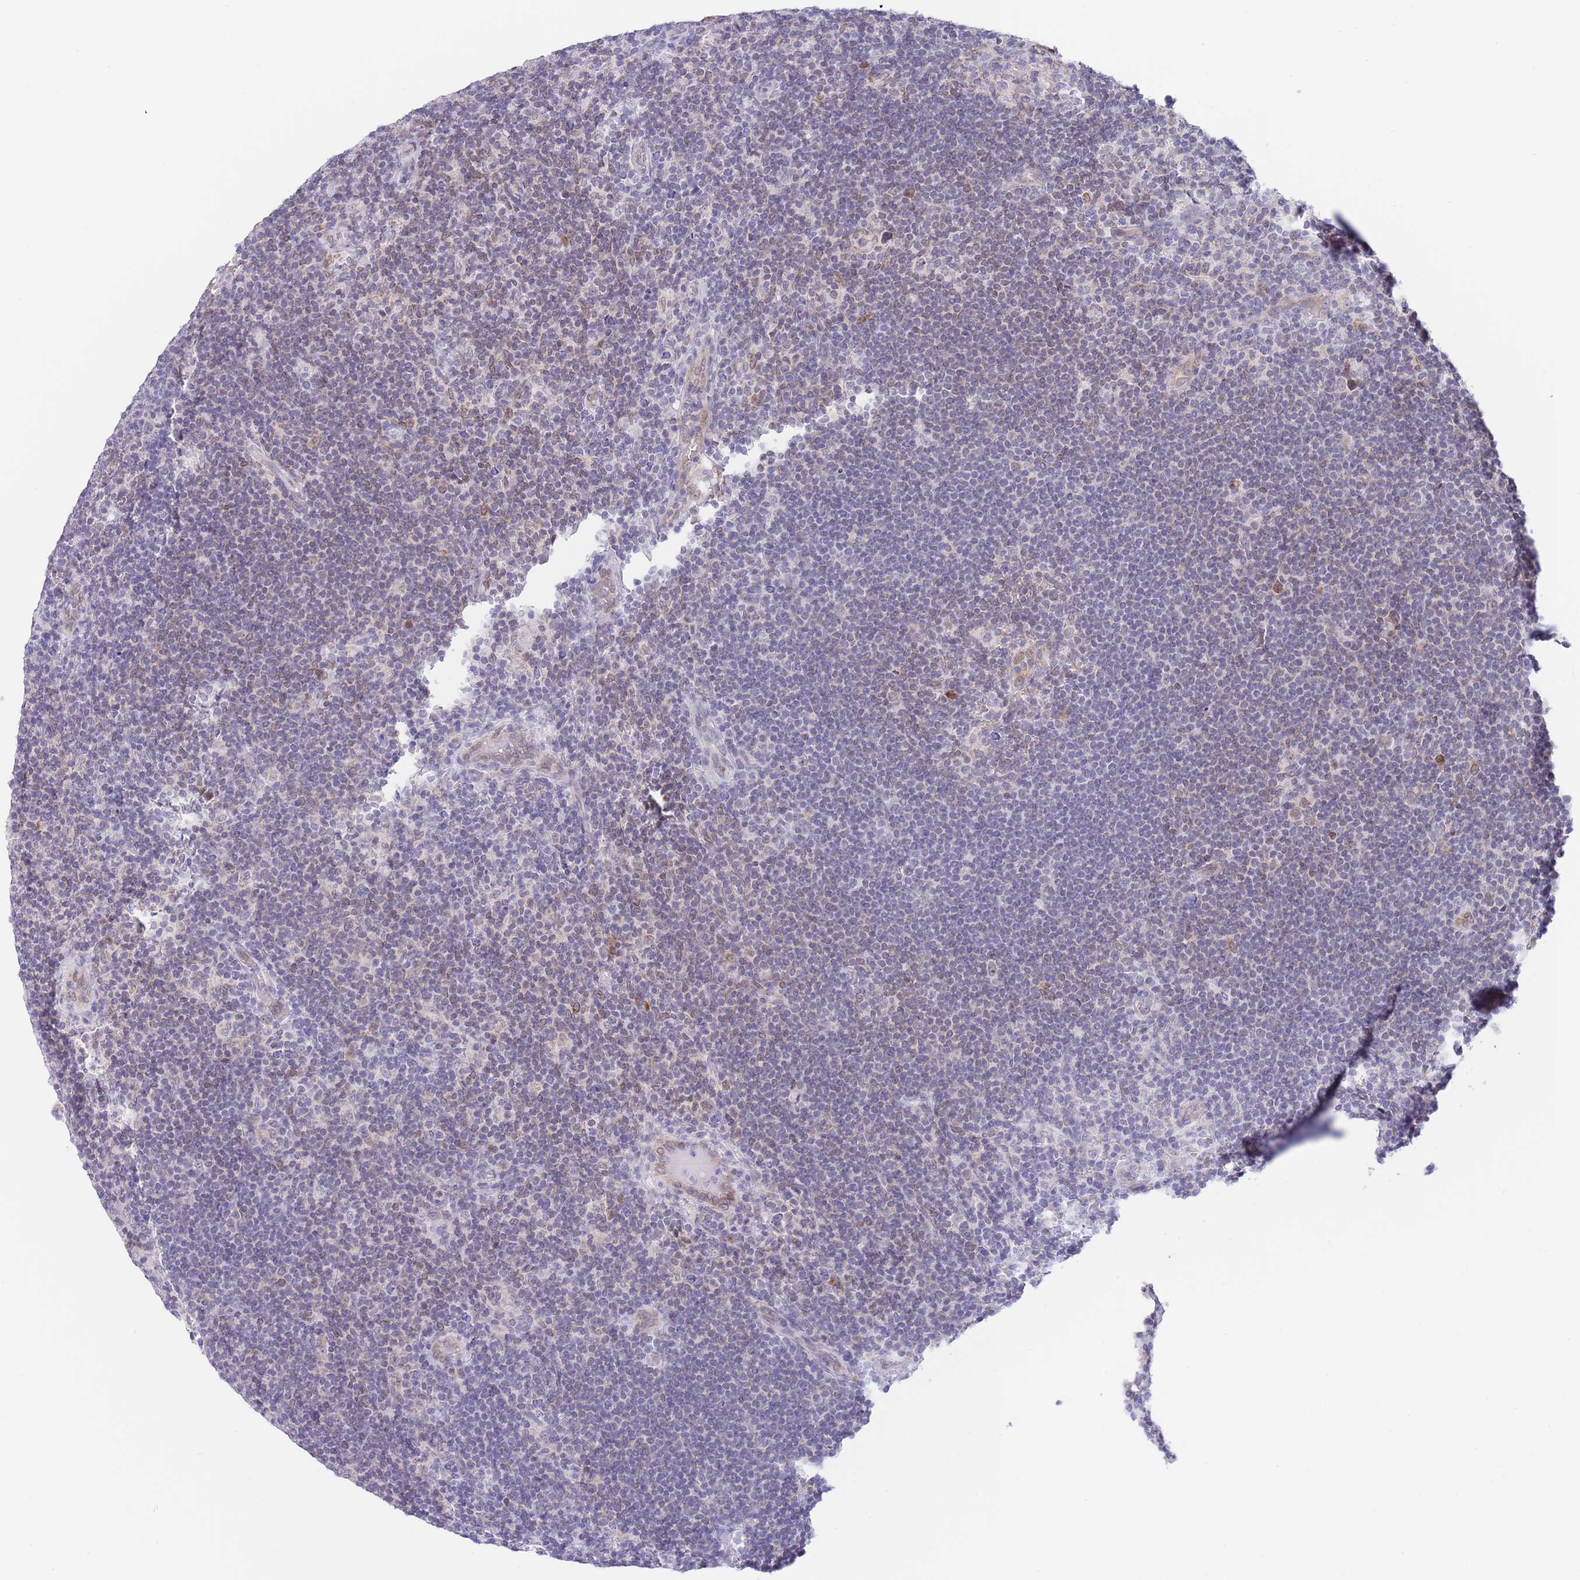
{"staining": {"intensity": "negative", "quantity": "none", "location": "none"}, "tissue": "lymphoma", "cell_type": "Tumor cells", "image_type": "cancer", "snomed": [{"axis": "morphology", "description": "Hodgkin's disease, NOS"}, {"axis": "topography", "description": "Lymph node"}], "caption": "IHC of Hodgkin's disease displays no staining in tumor cells. The staining was performed using DAB to visualize the protein expression in brown, while the nuclei were stained in blue with hematoxylin (Magnification: 20x).", "gene": "EBPL", "patient": {"sex": "female", "age": 57}}